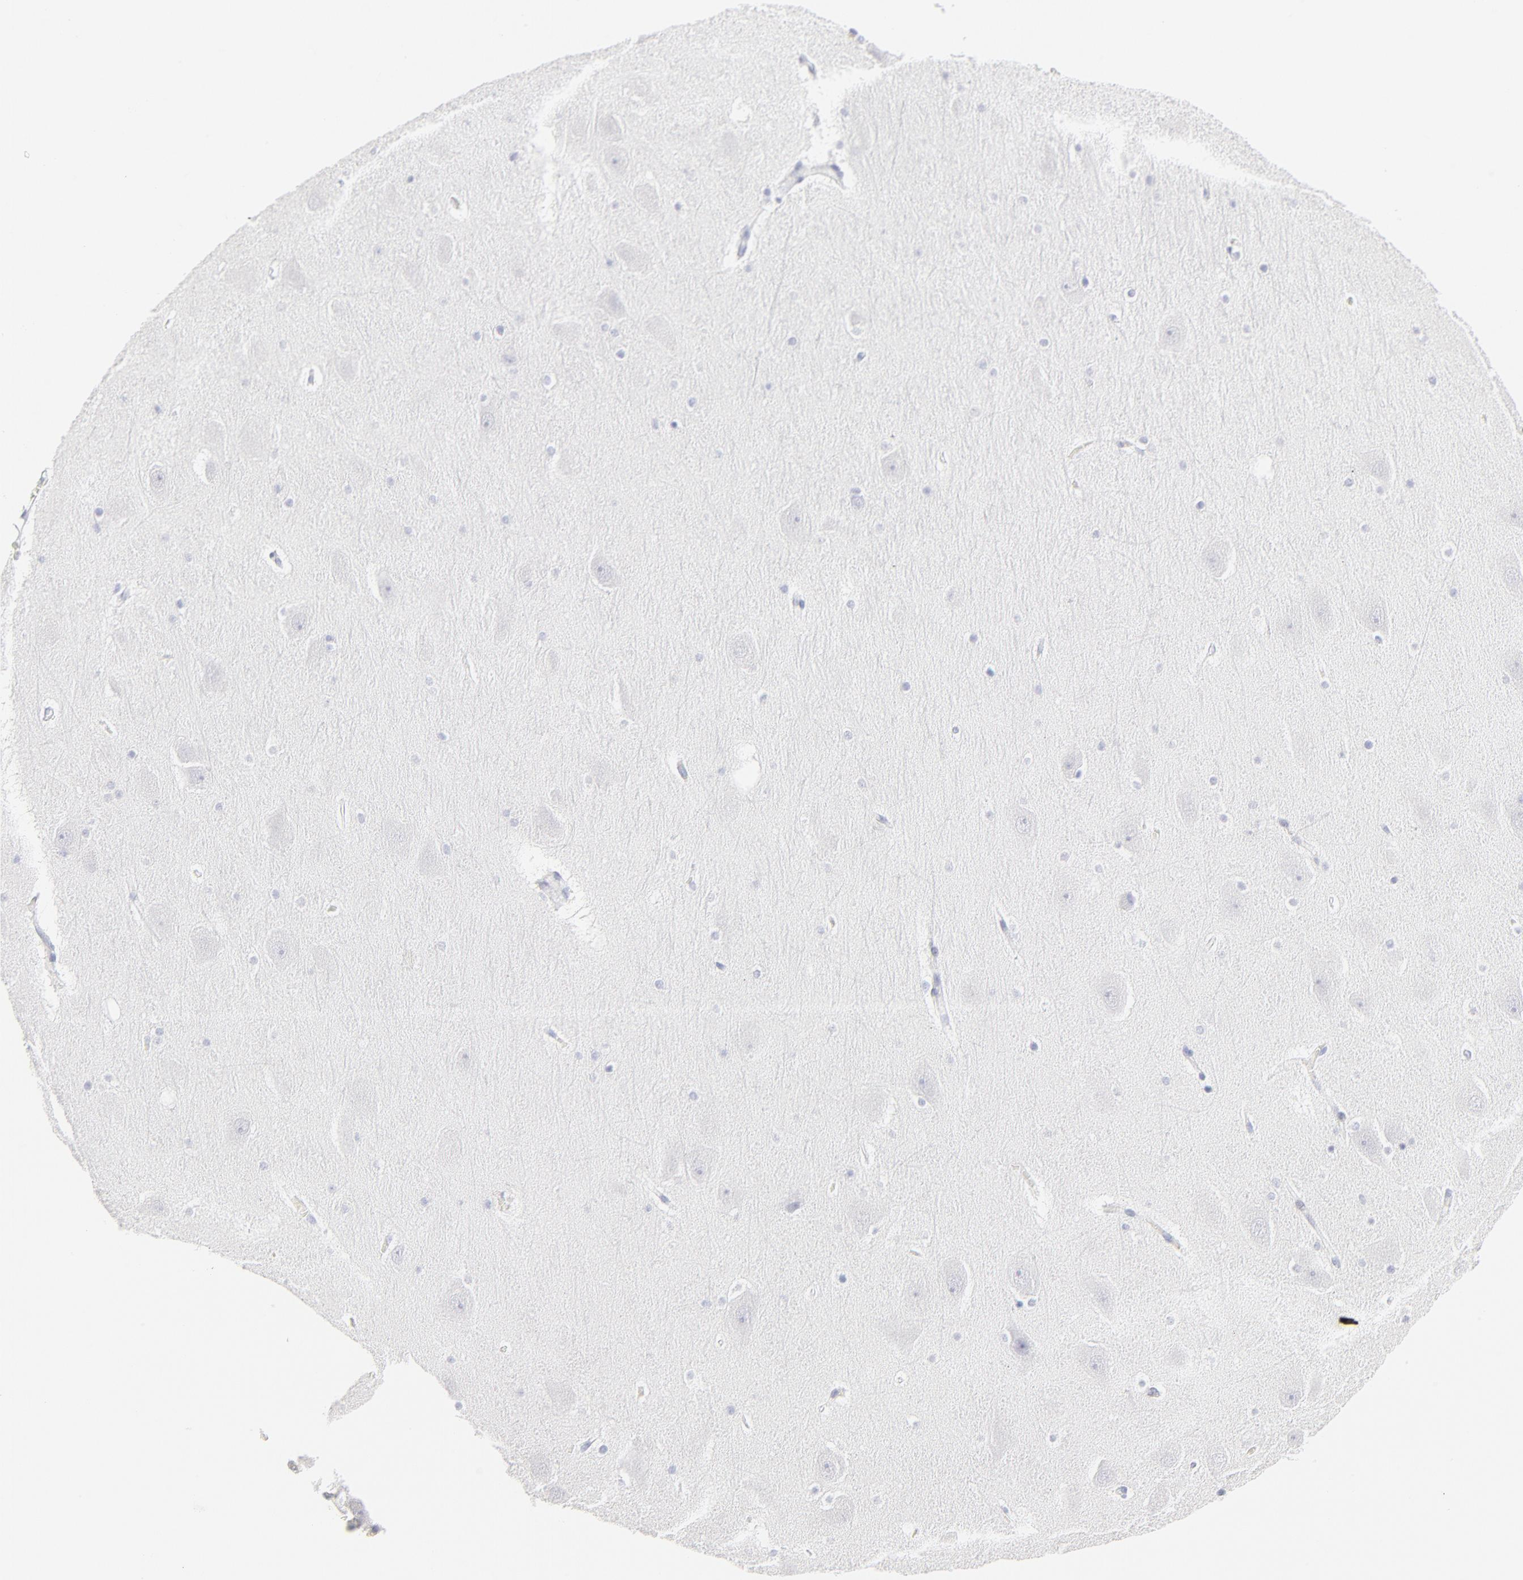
{"staining": {"intensity": "negative", "quantity": "none", "location": "none"}, "tissue": "hippocampus", "cell_type": "Glial cells", "image_type": "normal", "snomed": [{"axis": "morphology", "description": "Normal tissue, NOS"}, {"axis": "topography", "description": "Hippocampus"}], "caption": "An IHC micrograph of benign hippocampus is shown. There is no staining in glial cells of hippocampus.", "gene": "ELF3", "patient": {"sex": "male", "age": 45}}